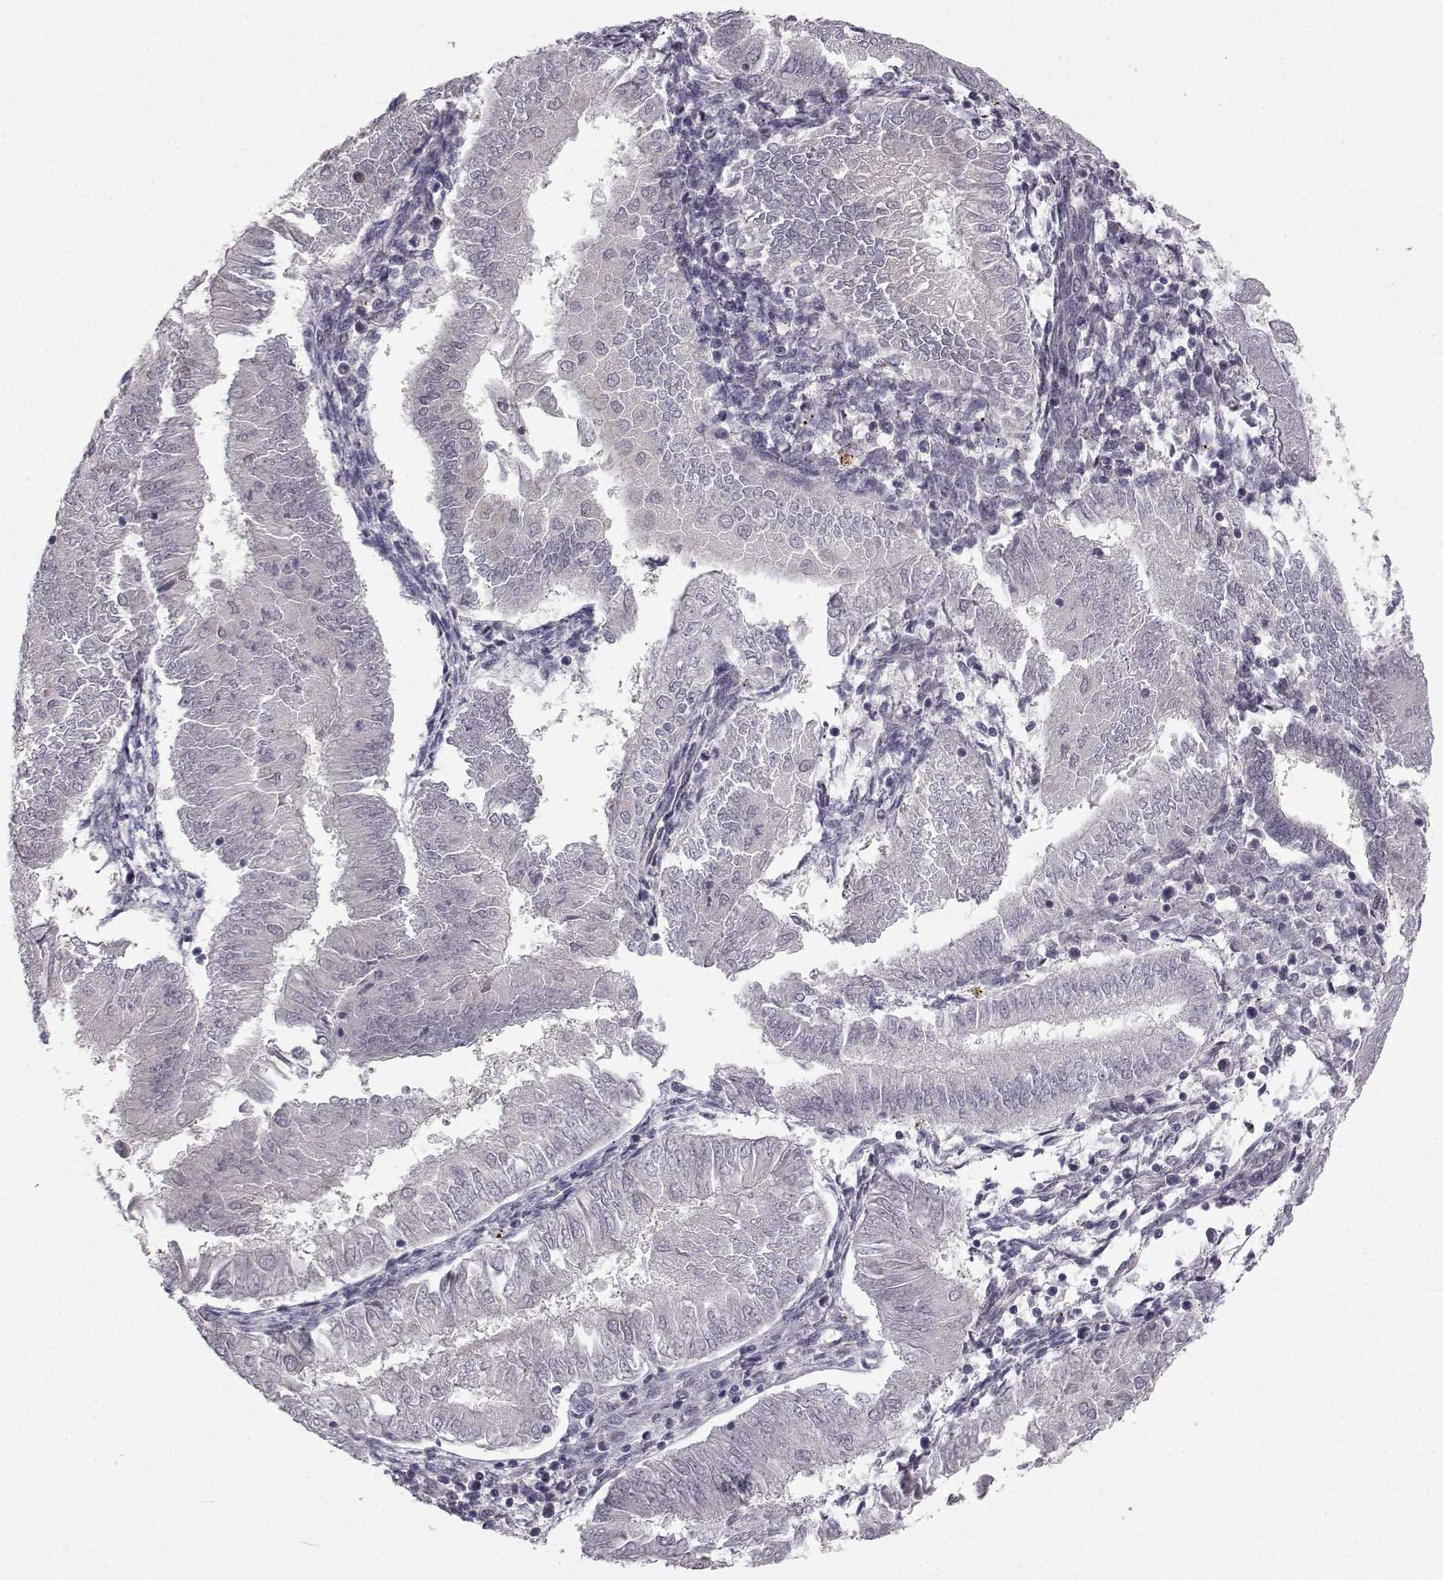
{"staining": {"intensity": "negative", "quantity": "none", "location": "none"}, "tissue": "endometrial cancer", "cell_type": "Tumor cells", "image_type": "cancer", "snomed": [{"axis": "morphology", "description": "Adenocarcinoma, NOS"}, {"axis": "topography", "description": "Endometrium"}], "caption": "This is an IHC photomicrograph of human adenocarcinoma (endometrial). There is no positivity in tumor cells.", "gene": "PKN2", "patient": {"sex": "female", "age": 53}}